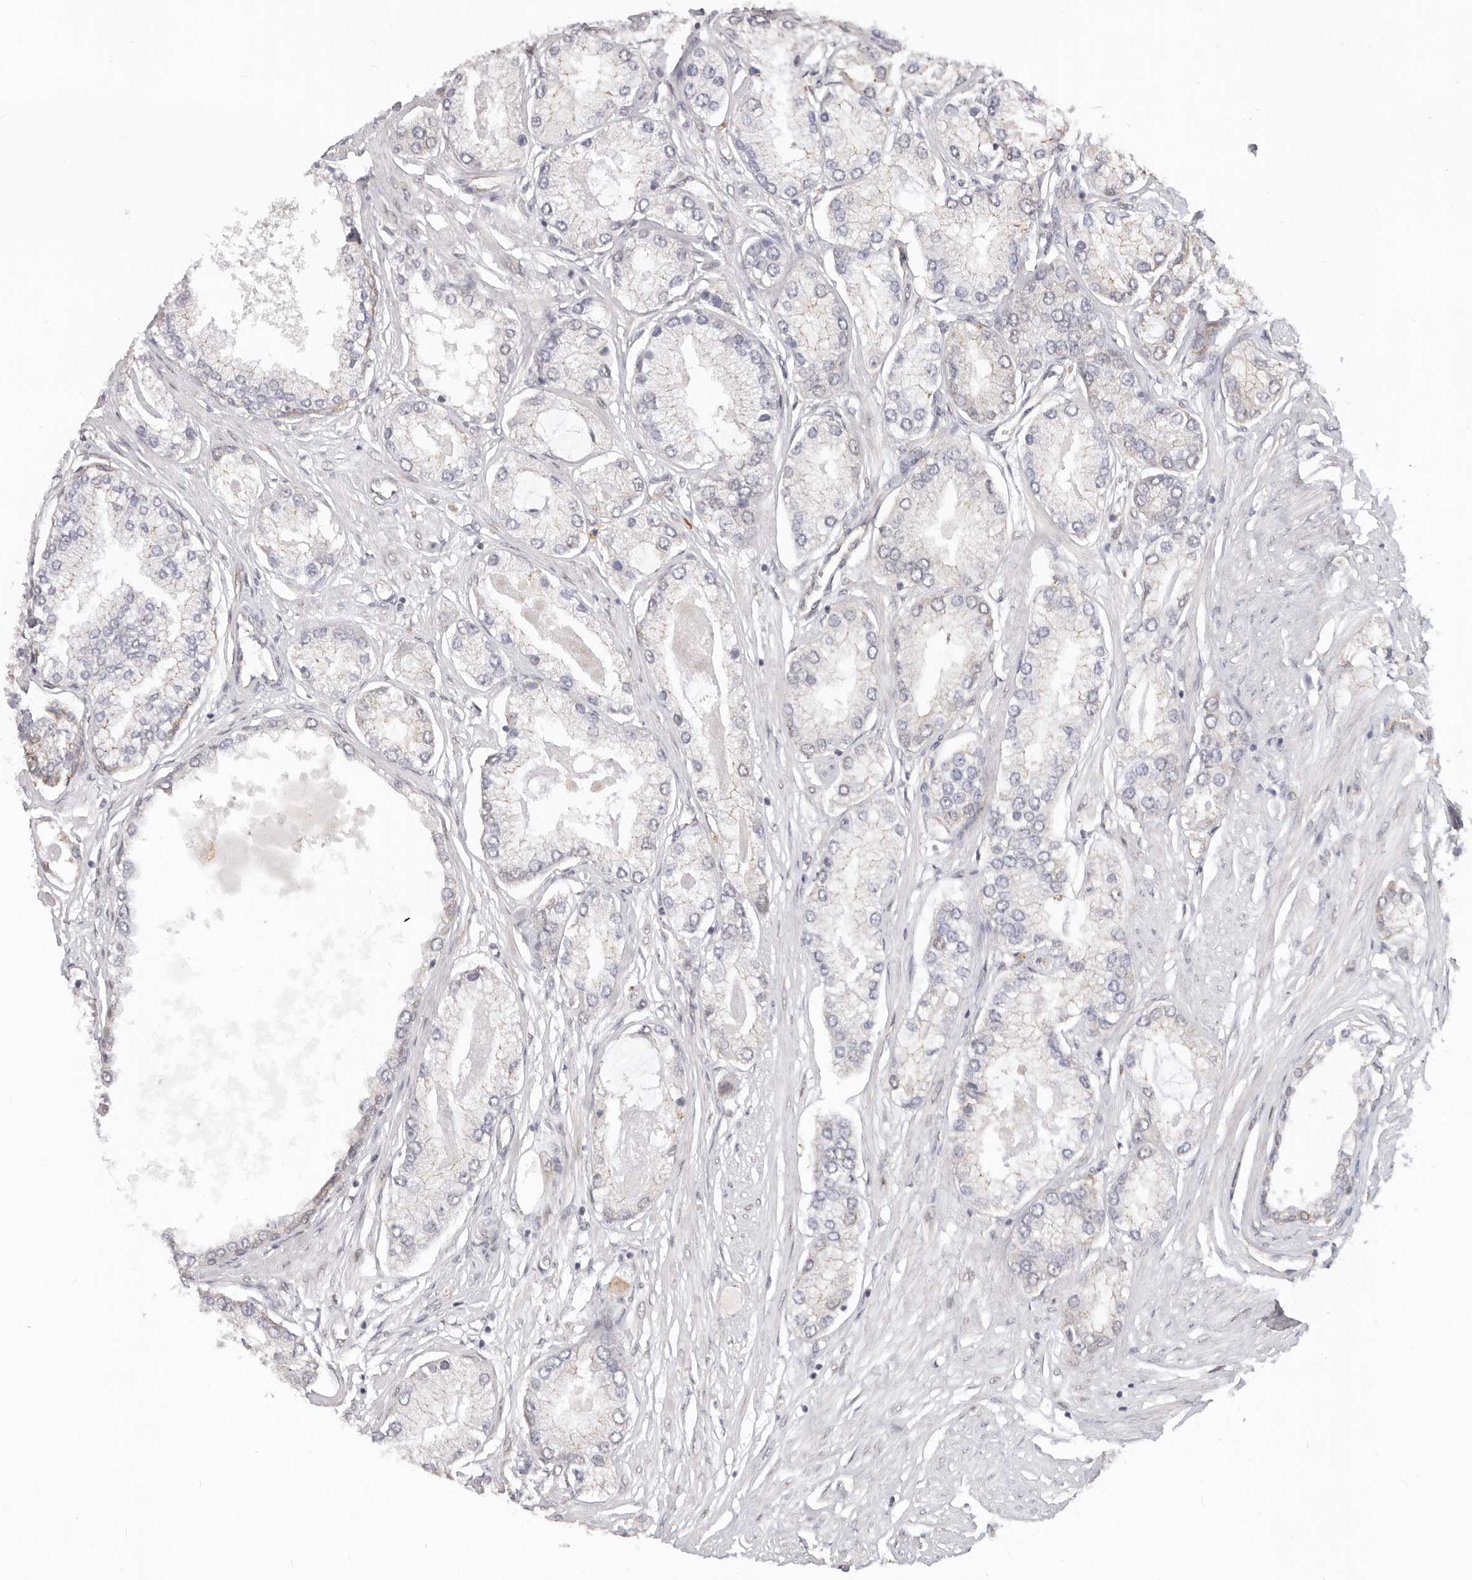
{"staining": {"intensity": "negative", "quantity": "none", "location": "none"}, "tissue": "prostate cancer", "cell_type": "Tumor cells", "image_type": "cancer", "snomed": [{"axis": "morphology", "description": "Adenocarcinoma, Low grade"}, {"axis": "topography", "description": "Prostate"}], "caption": "Prostate cancer (low-grade adenocarcinoma) was stained to show a protein in brown. There is no significant expression in tumor cells. (DAB IHC, high magnification).", "gene": "USP49", "patient": {"sex": "male", "age": 62}}